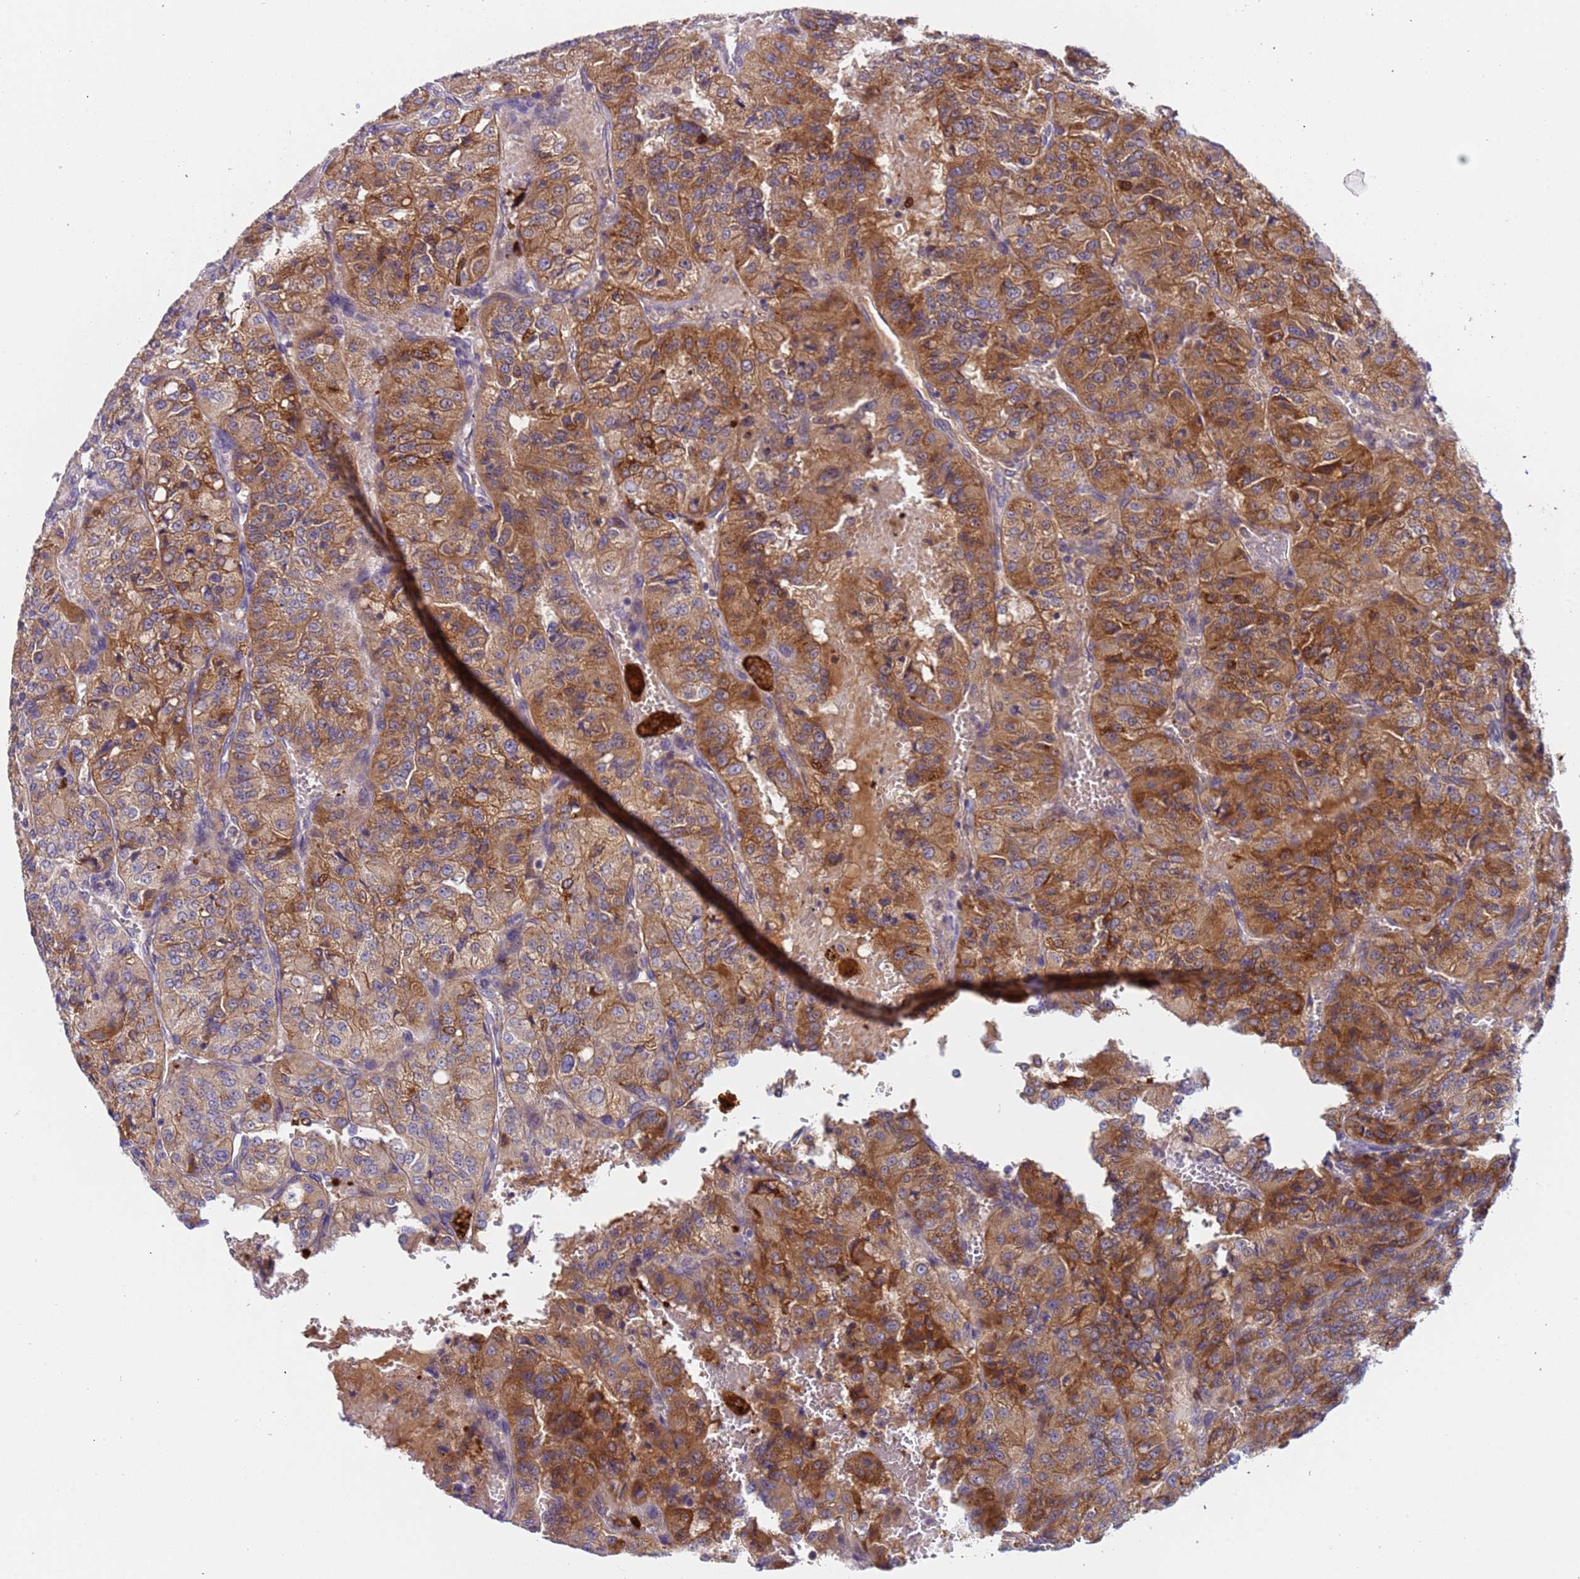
{"staining": {"intensity": "moderate", "quantity": ">75%", "location": "cytoplasmic/membranous"}, "tissue": "renal cancer", "cell_type": "Tumor cells", "image_type": "cancer", "snomed": [{"axis": "morphology", "description": "Adenocarcinoma, NOS"}, {"axis": "topography", "description": "Kidney"}], "caption": "A histopathology image of renal adenocarcinoma stained for a protein exhibits moderate cytoplasmic/membranous brown staining in tumor cells. (brown staining indicates protein expression, while blue staining denotes nuclei).", "gene": "PAQR7", "patient": {"sex": "female", "age": 63}}